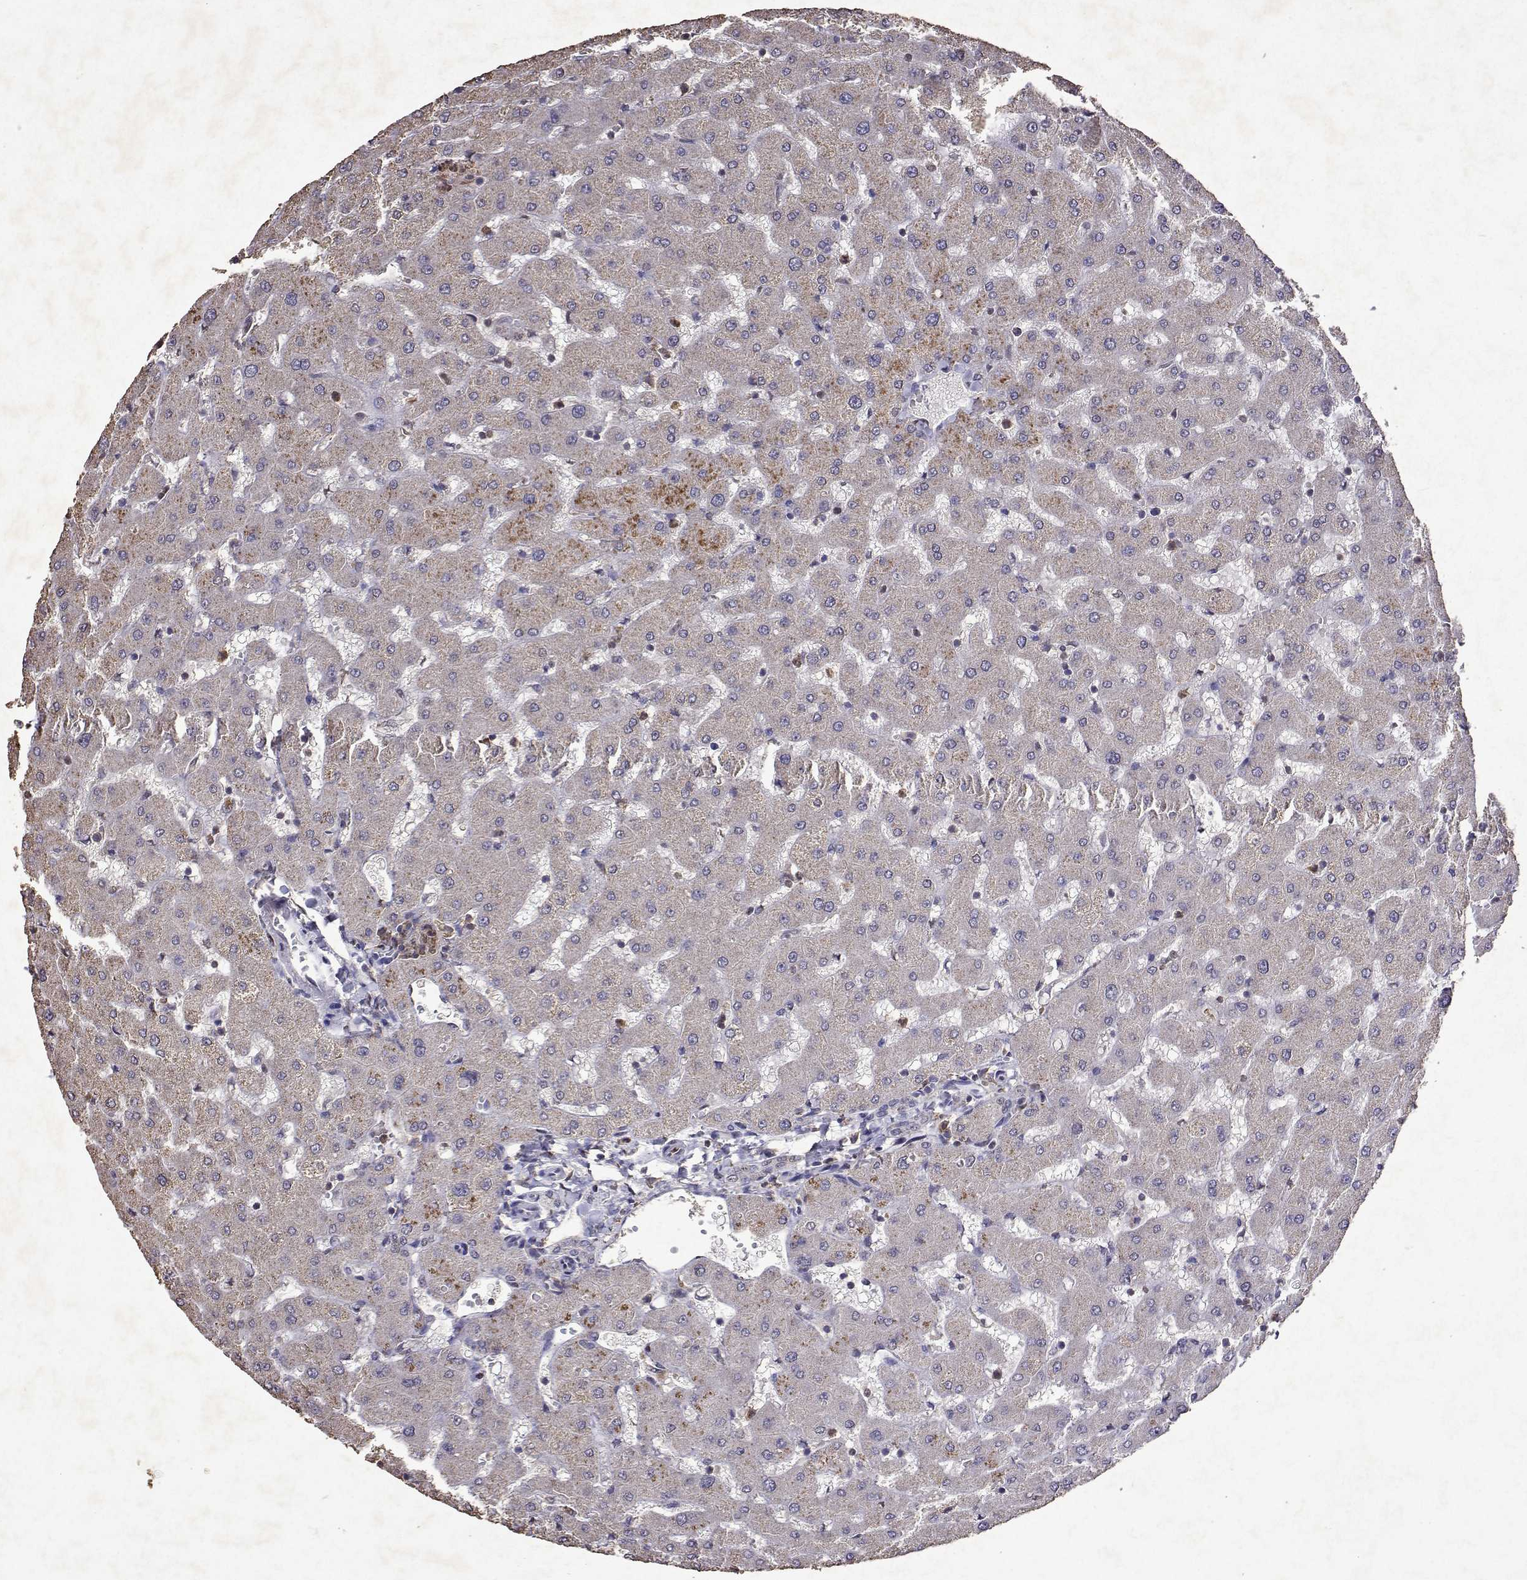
{"staining": {"intensity": "negative", "quantity": "none", "location": "none"}, "tissue": "liver", "cell_type": "Cholangiocytes", "image_type": "normal", "snomed": [{"axis": "morphology", "description": "Normal tissue, NOS"}, {"axis": "topography", "description": "Liver"}], "caption": "An IHC micrograph of benign liver is shown. There is no staining in cholangiocytes of liver. (DAB immunohistochemistry, high magnification).", "gene": "APAF1", "patient": {"sex": "female", "age": 63}}